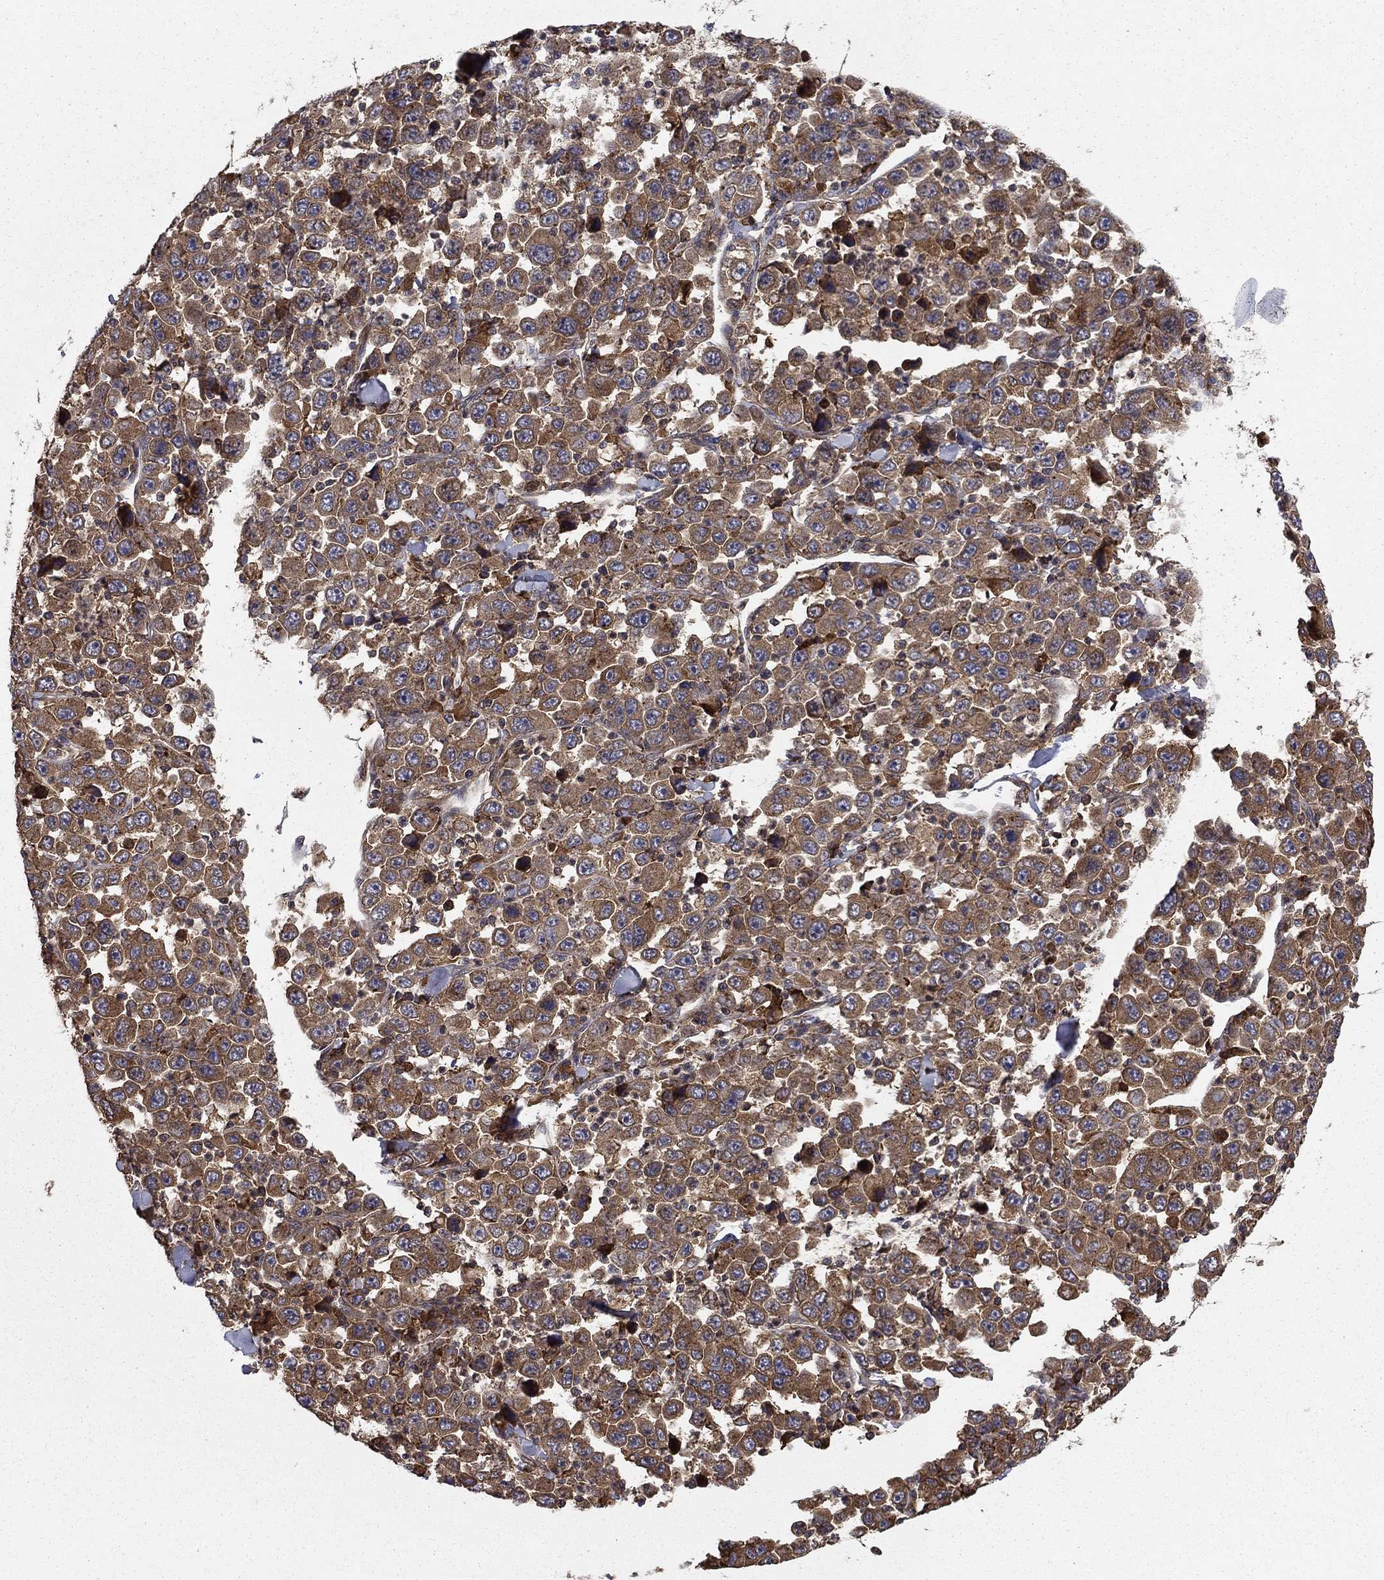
{"staining": {"intensity": "moderate", "quantity": "25%-75%", "location": "cytoplasmic/membranous"}, "tissue": "stomach cancer", "cell_type": "Tumor cells", "image_type": "cancer", "snomed": [{"axis": "morphology", "description": "Normal tissue, NOS"}, {"axis": "morphology", "description": "Adenocarcinoma, NOS"}, {"axis": "topography", "description": "Stomach, upper"}, {"axis": "topography", "description": "Stomach"}], "caption": "The immunohistochemical stain labels moderate cytoplasmic/membranous staining in tumor cells of stomach cancer tissue. (DAB IHC, brown staining for protein, blue staining for nuclei).", "gene": "BABAM2", "patient": {"sex": "male", "age": 59}}